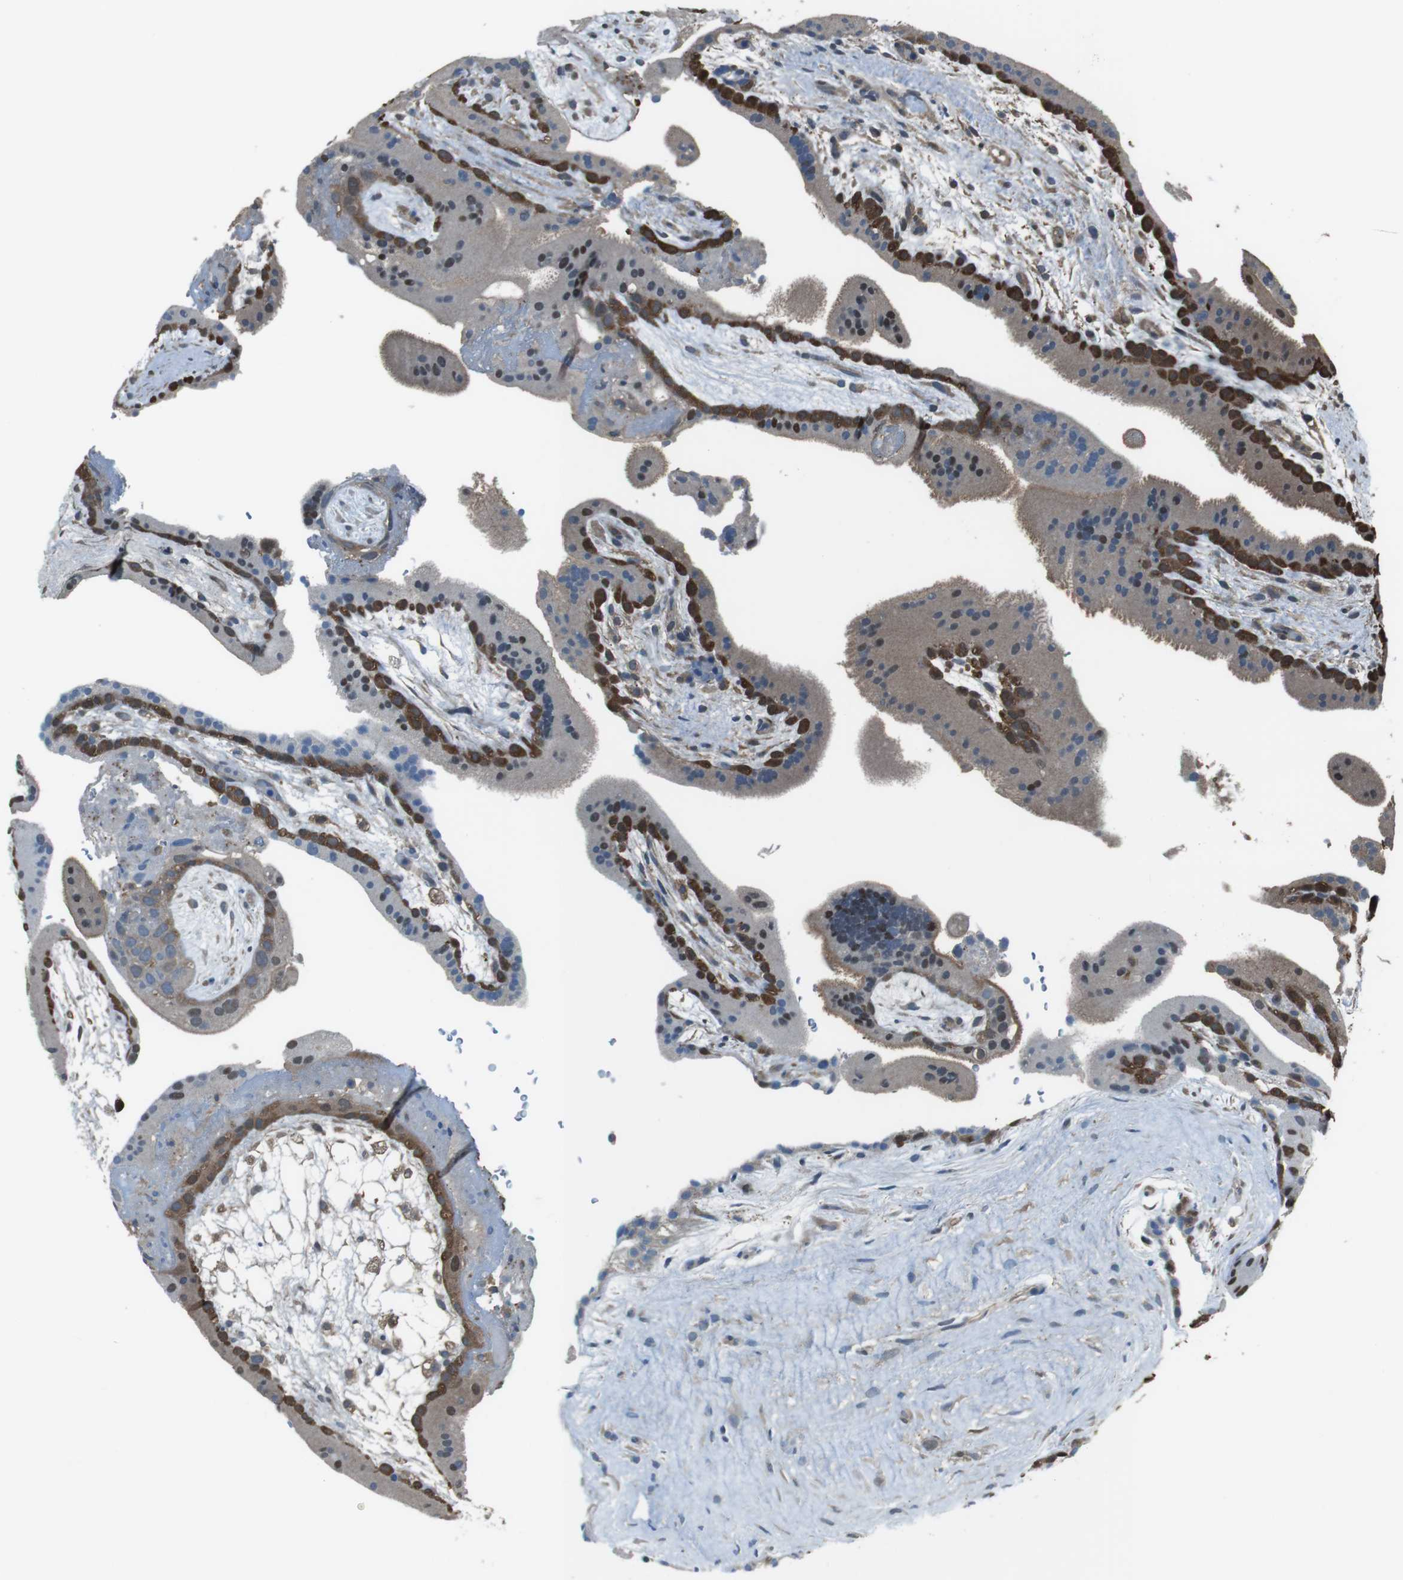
{"staining": {"intensity": "strong", "quantity": "25%-75%", "location": "cytoplasmic/membranous"}, "tissue": "placenta", "cell_type": "Trophoblastic cells", "image_type": "normal", "snomed": [{"axis": "morphology", "description": "Normal tissue, NOS"}, {"axis": "topography", "description": "Placenta"}], "caption": "Normal placenta shows strong cytoplasmic/membranous positivity in about 25%-75% of trophoblastic cells The protein is shown in brown color, while the nuclei are stained blue..", "gene": "TWSG1", "patient": {"sex": "female", "age": 19}}